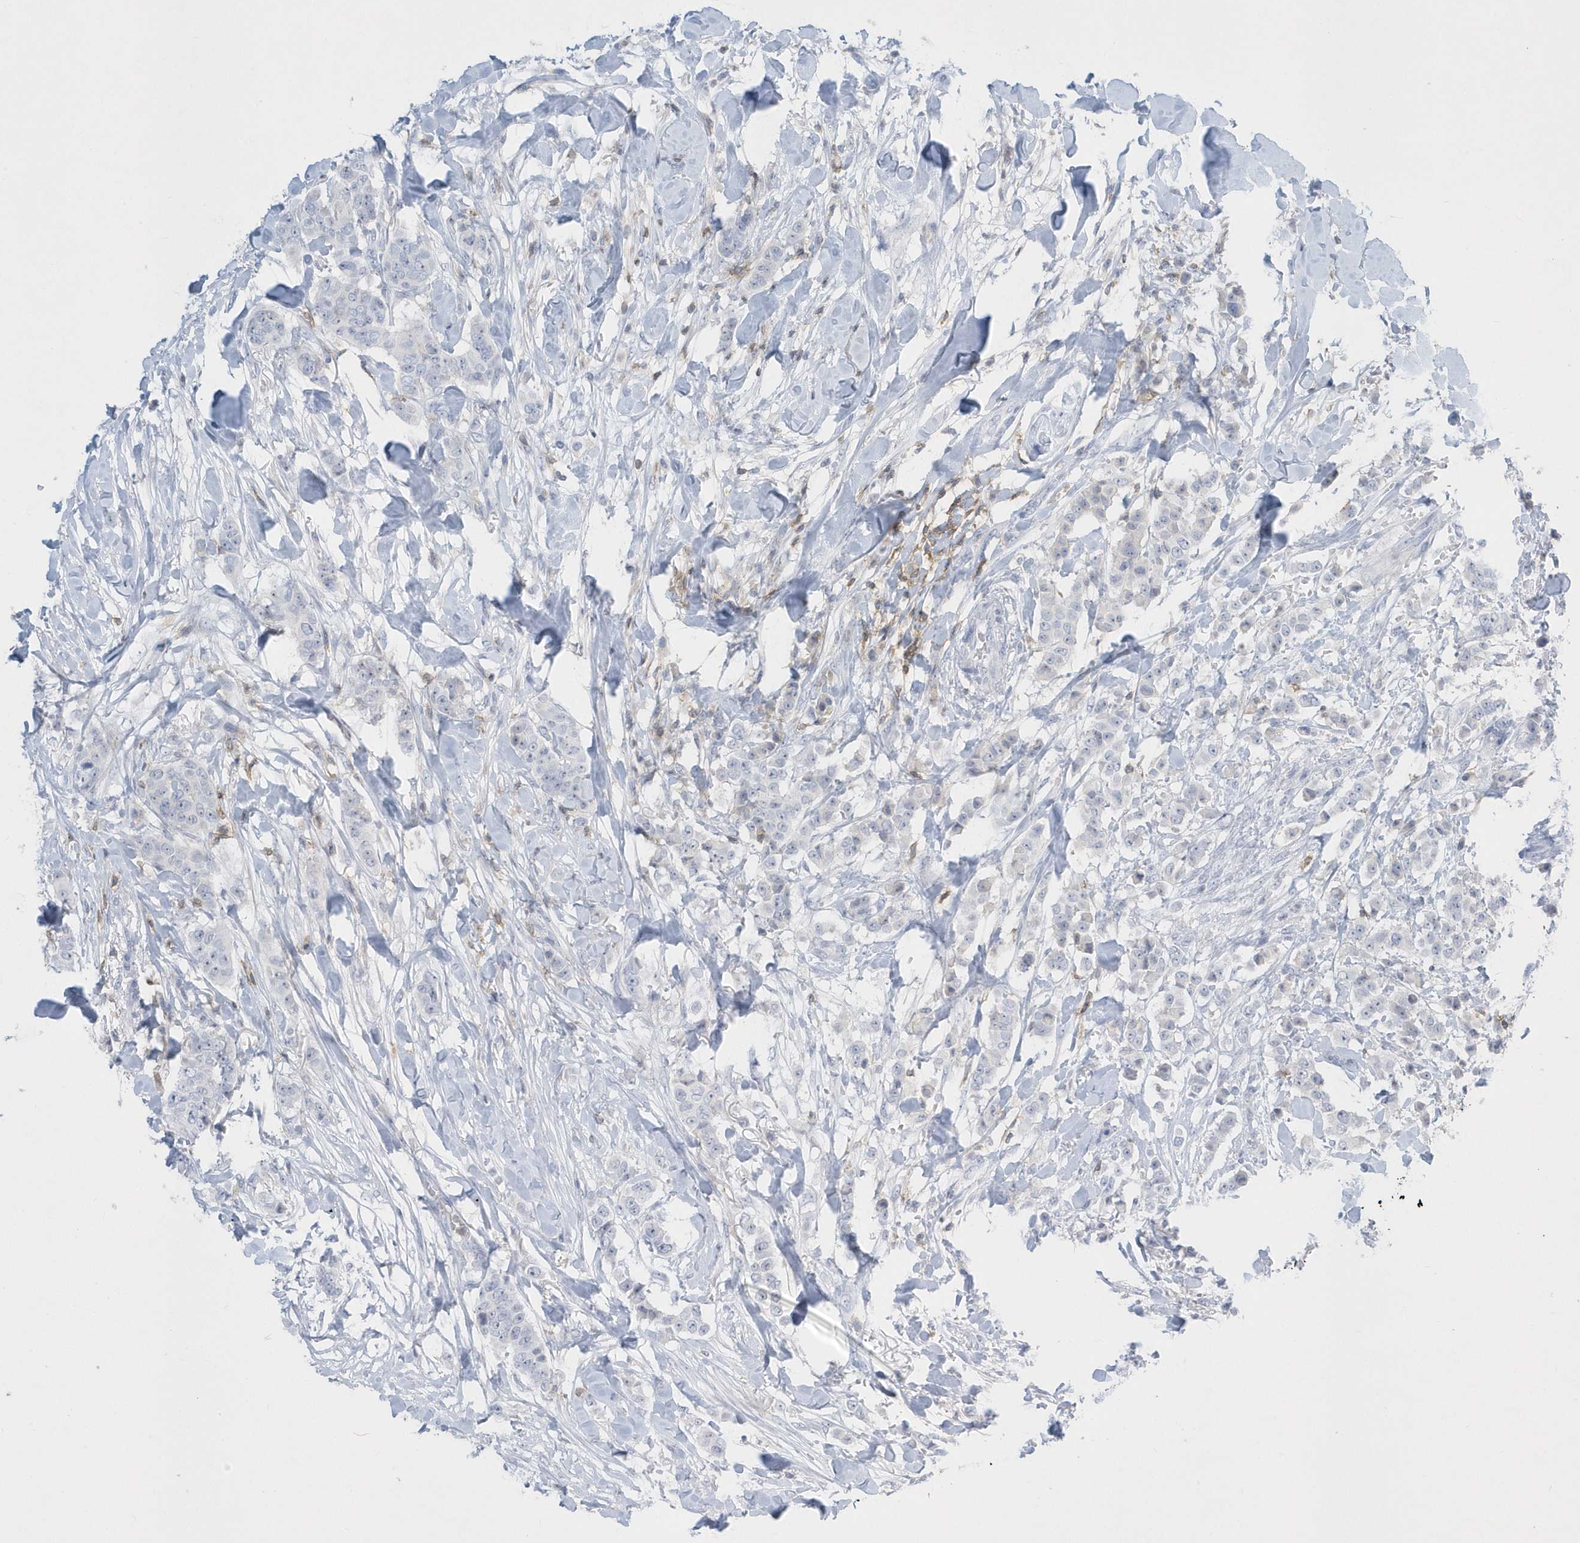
{"staining": {"intensity": "negative", "quantity": "none", "location": "none"}, "tissue": "breast cancer", "cell_type": "Tumor cells", "image_type": "cancer", "snomed": [{"axis": "morphology", "description": "Duct carcinoma"}, {"axis": "topography", "description": "Breast"}], "caption": "DAB immunohistochemical staining of breast intraductal carcinoma exhibits no significant staining in tumor cells. (Stains: DAB (3,3'-diaminobenzidine) immunohistochemistry with hematoxylin counter stain, Microscopy: brightfield microscopy at high magnification).", "gene": "PSD4", "patient": {"sex": "female", "age": 40}}